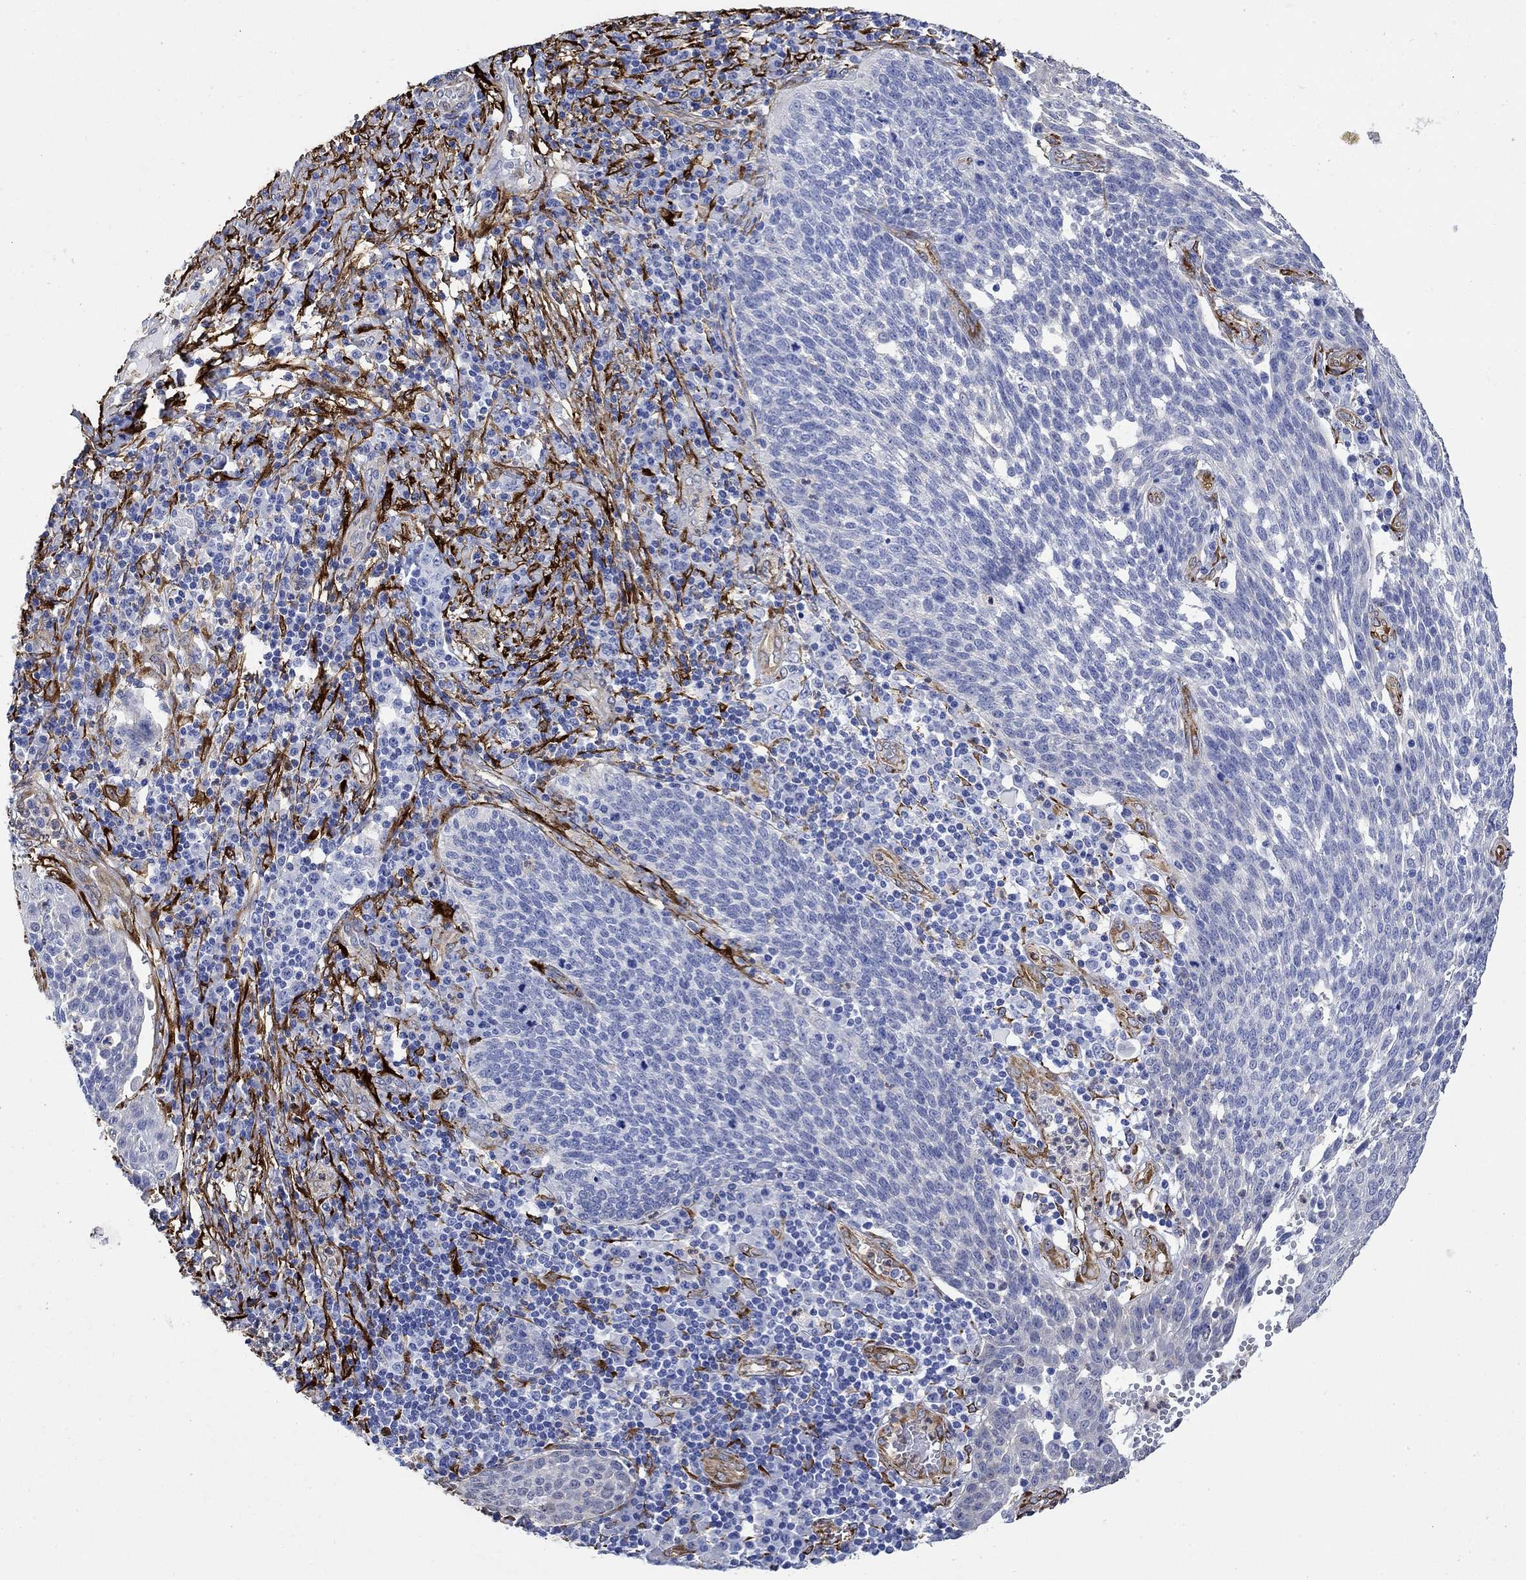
{"staining": {"intensity": "negative", "quantity": "none", "location": "none"}, "tissue": "cervical cancer", "cell_type": "Tumor cells", "image_type": "cancer", "snomed": [{"axis": "morphology", "description": "Squamous cell carcinoma, NOS"}, {"axis": "topography", "description": "Cervix"}], "caption": "Protein analysis of cervical cancer (squamous cell carcinoma) reveals no significant expression in tumor cells.", "gene": "TGM2", "patient": {"sex": "female", "age": 34}}